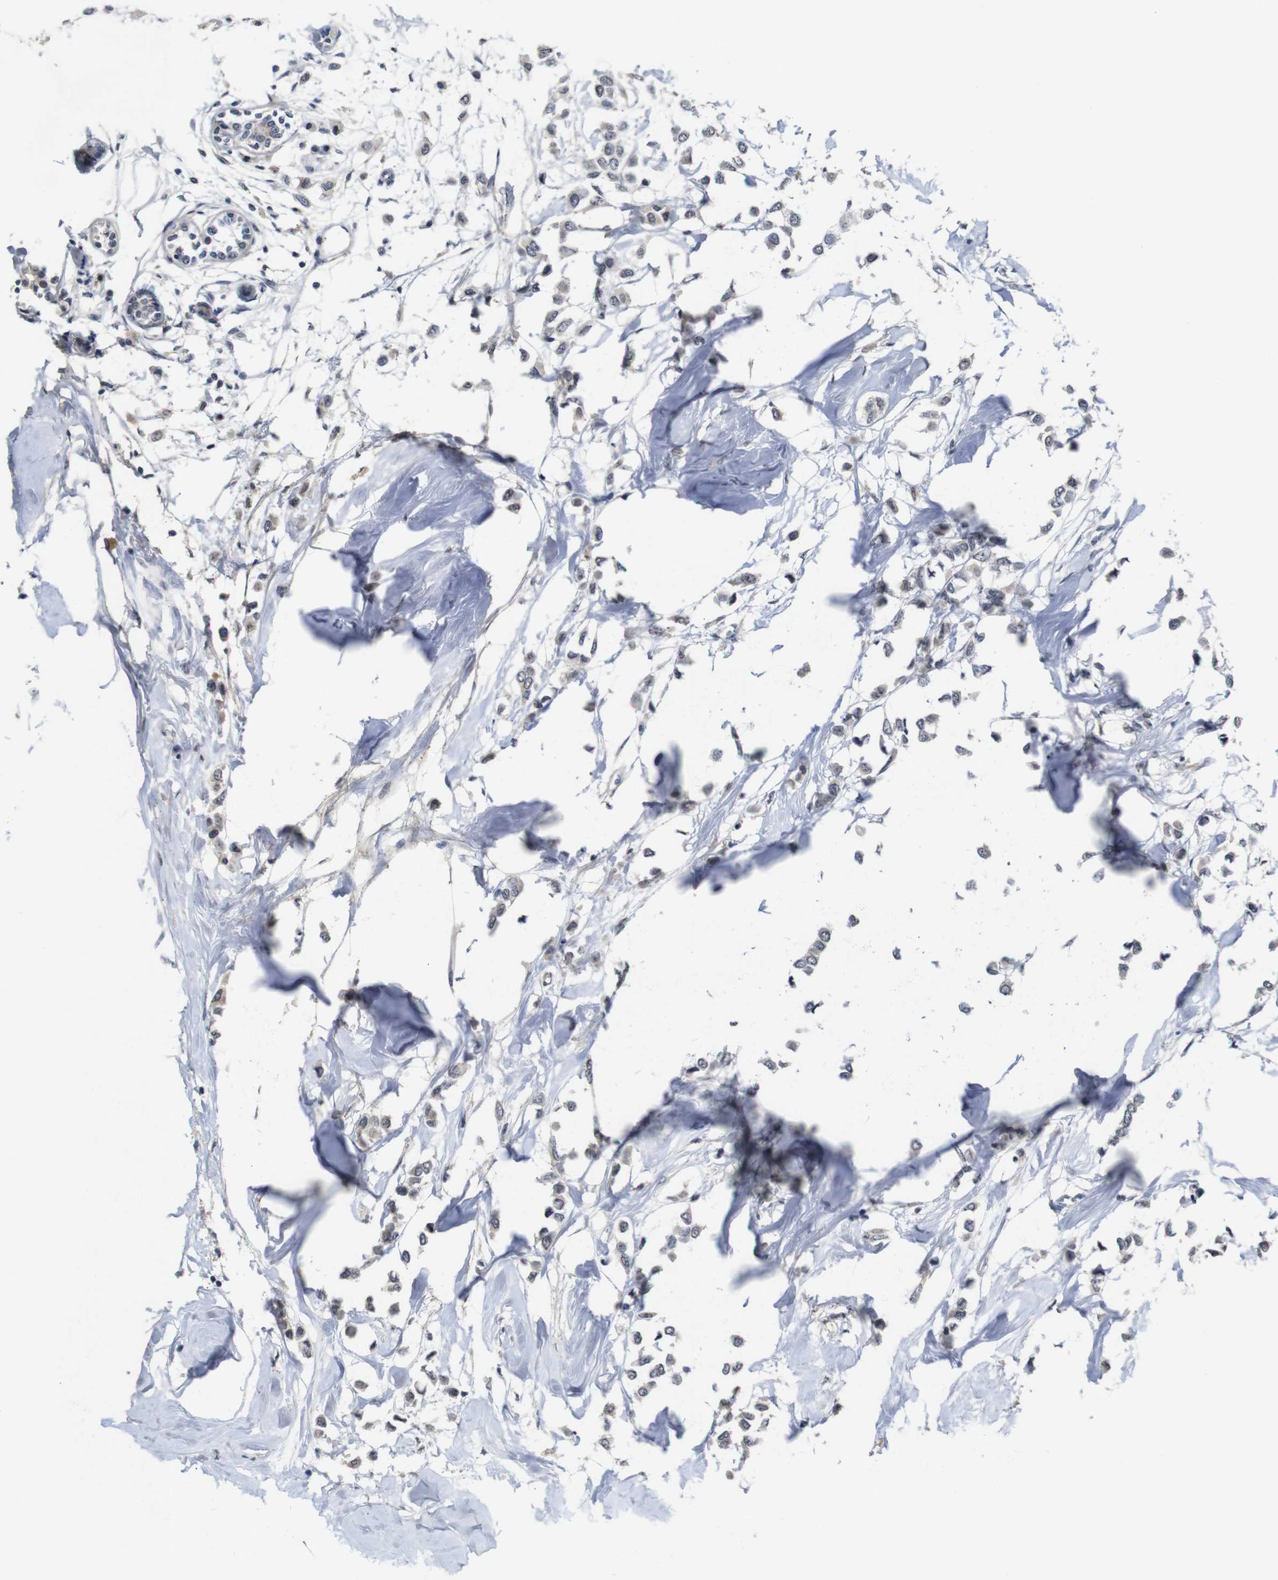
{"staining": {"intensity": "weak", "quantity": "<25%", "location": "cytoplasmic/membranous"}, "tissue": "breast cancer", "cell_type": "Tumor cells", "image_type": "cancer", "snomed": [{"axis": "morphology", "description": "Lobular carcinoma"}, {"axis": "topography", "description": "Breast"}], "caption": "Tumor cells show no significant expression in breast cancer (lobular carcinoma).", "gene": "NTRK3", "patient": {"sex": "female", "age": 51}}